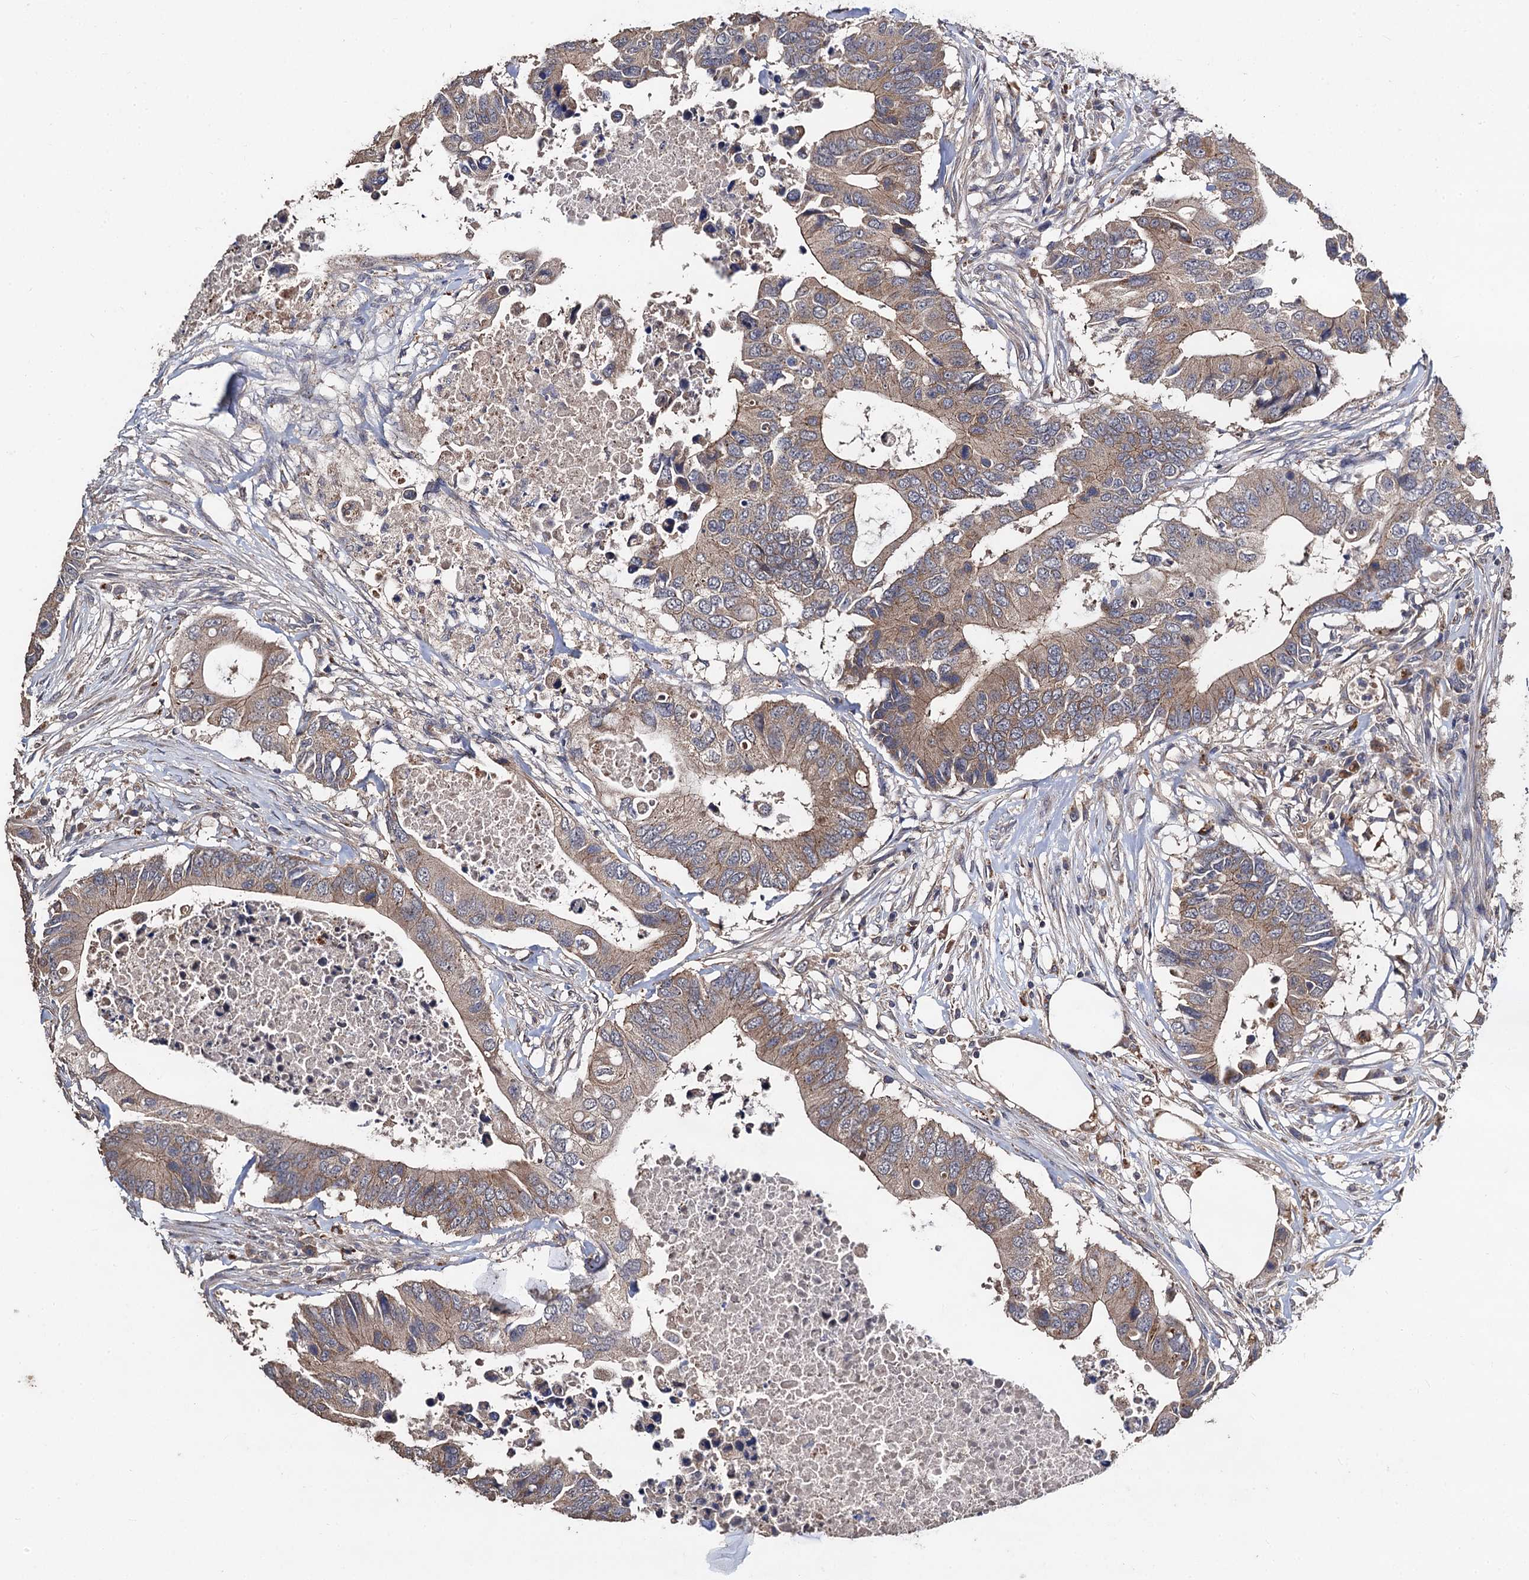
{"staining": {"intensity": "weak", "quantity": ">75%", "location": "cytoplasmic/membranous"}, "tissue": "colorectal cancer", "cell_type": "Tumor cells", "image_type": "cancer", "snomed": [{"axis": "morphology", "description": "Adenocarcinoma, NOS"}, {"axis": "topography", "description": "Colon"}], "caption": "Immunohistochemistry (IHC) micrograph of neoplastic tissue: human colorectal cancer stained using immunohistochemistry exhibits low levels of weak protein expression localized specifically in the cytoplasmic/membranous of tumor cells, appearing as a cytoplasmic/membranous brown color.", "gene": "PPTC7", "patient": {"sex": "male", "age": 71}}